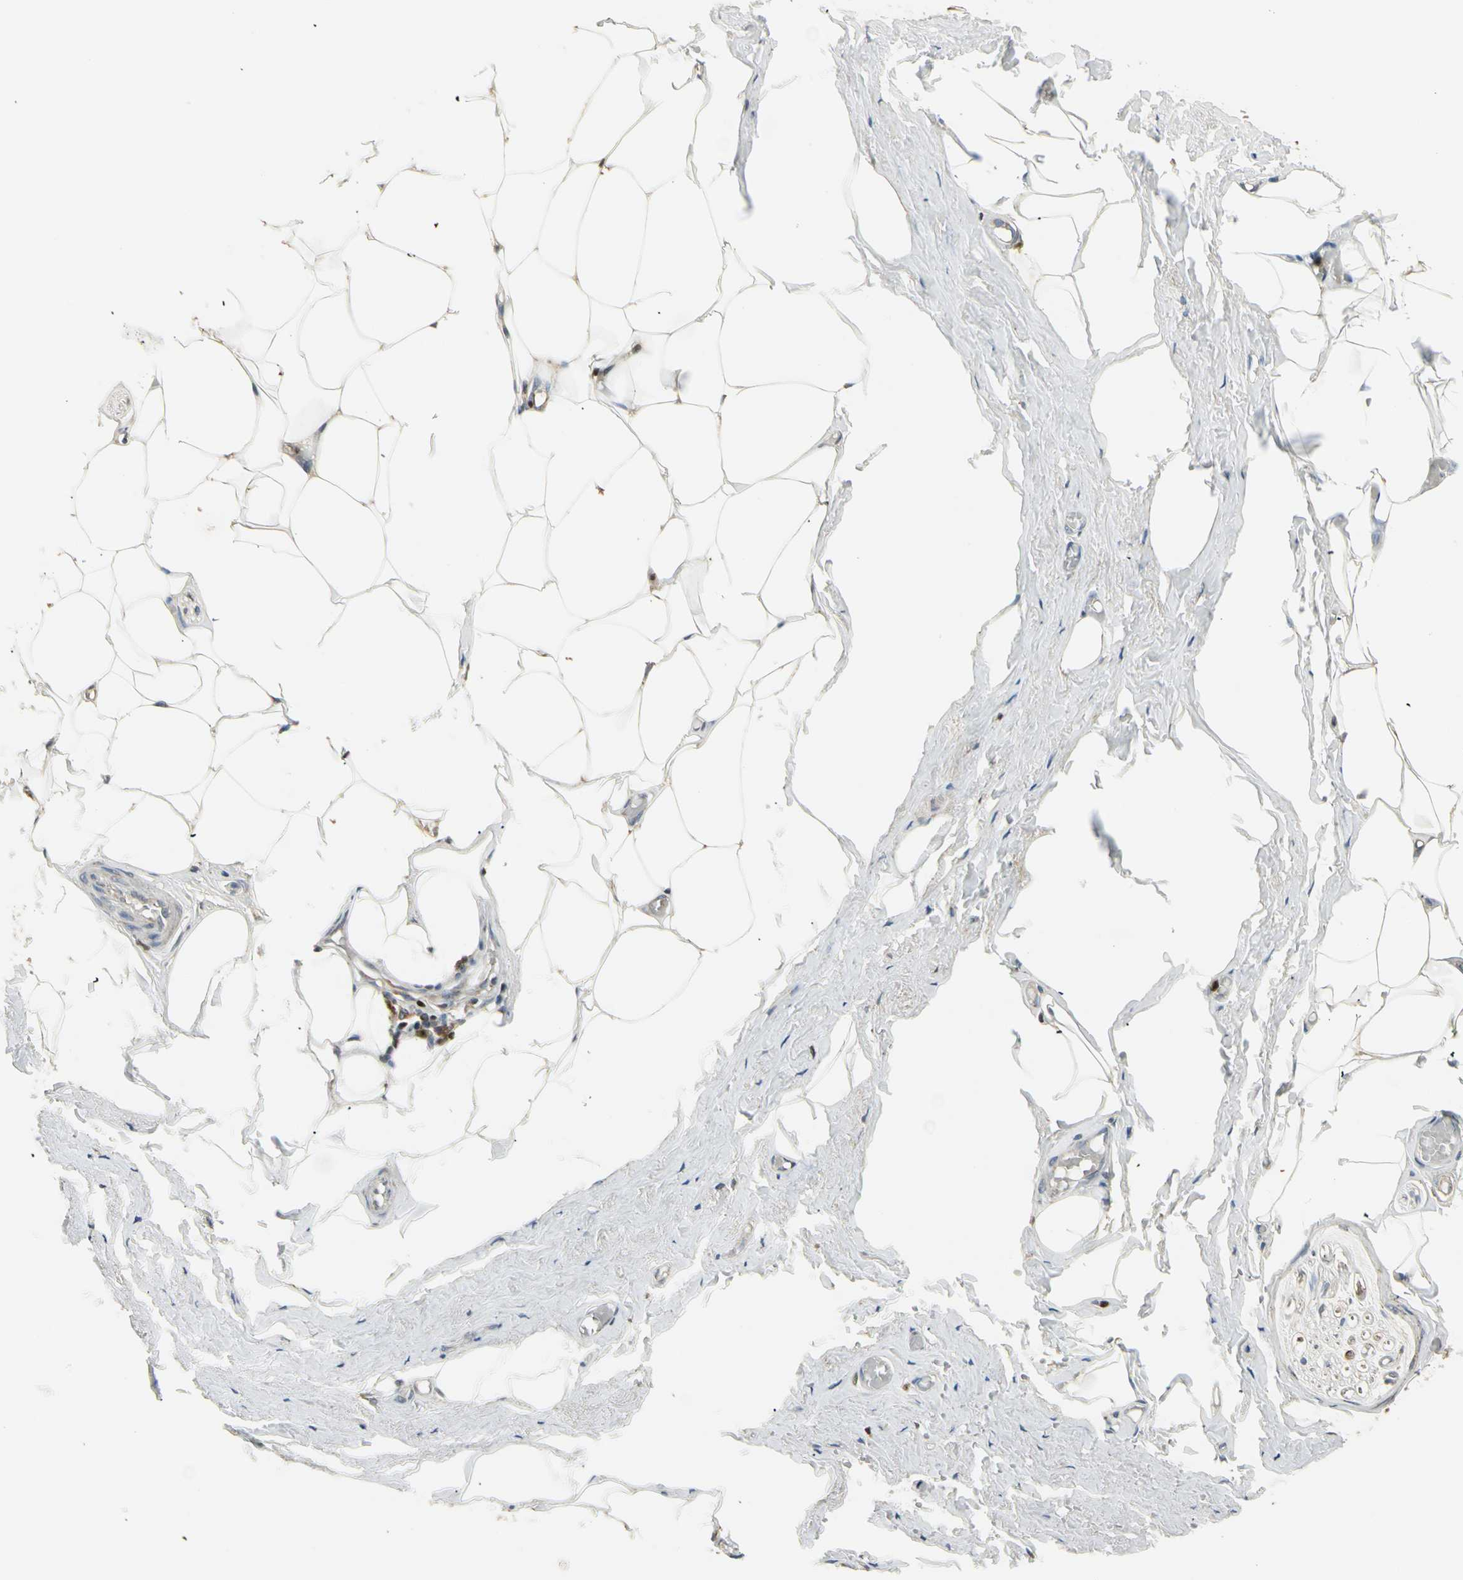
{"staining": {"intensity": "moderate", "quantity": ">75%", "location": "nuclear"}, "tissue": "adipose tissue", "cell_type": "Adipocytes", "image_type": "normal", "snomed": [{"axis": "morphology", "description": "Normal tissue, NOS"}, {"axis": "topography", "description": "Soft tissue"}, {"axis": "topography", "description": "Peripheral nerve tissue"}], "caption": "The image demonstrates a brown stain indicating the presence of a protein in the nuclear of adipocytes in adipose tissue.", "gene": "IP6K2", "patient": {"sex": "female", "age": 68}}